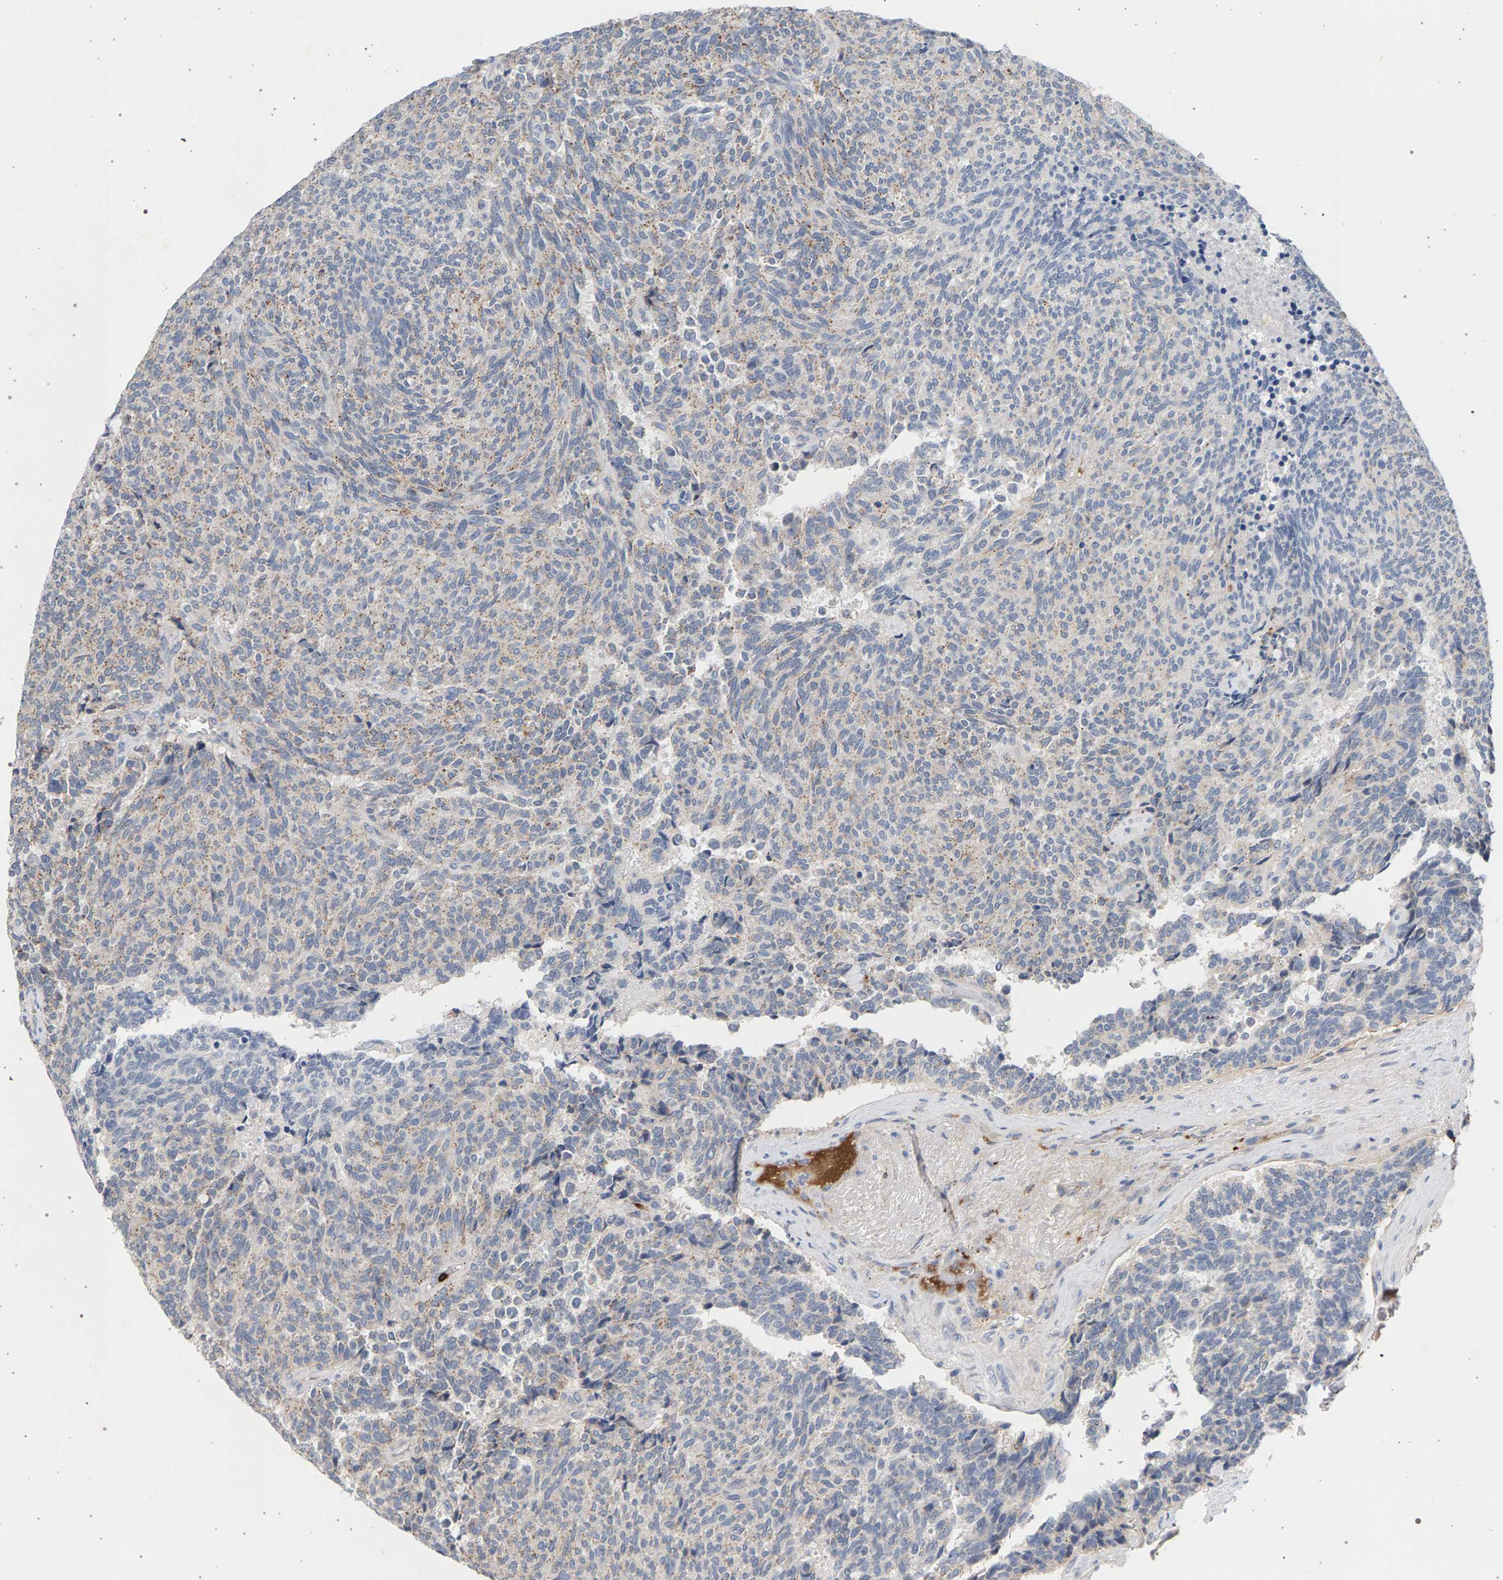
{"staining": {"intensity": "weak", "quantity": ">75%", "location": "cytoplasmic/membranous"}, "tissue": "carcinoid", "cell_type": "Tumor cells", "image_type": "cancer", "snomed": [{"axis": "morphology", "description": "Carcinoid, malignant, NOS"}, {"axis": "topography", "description": "Pancreas"}], "caption": "A brown stain shows weak cytoplasmic/membranous expression of a protein in malignant carcinoid tumor cells. Ihc stains the protein in brown and the nuclei are stained blue.", "gene": "MAMDC2", "patient": {"sex": "female", "age": 54}}